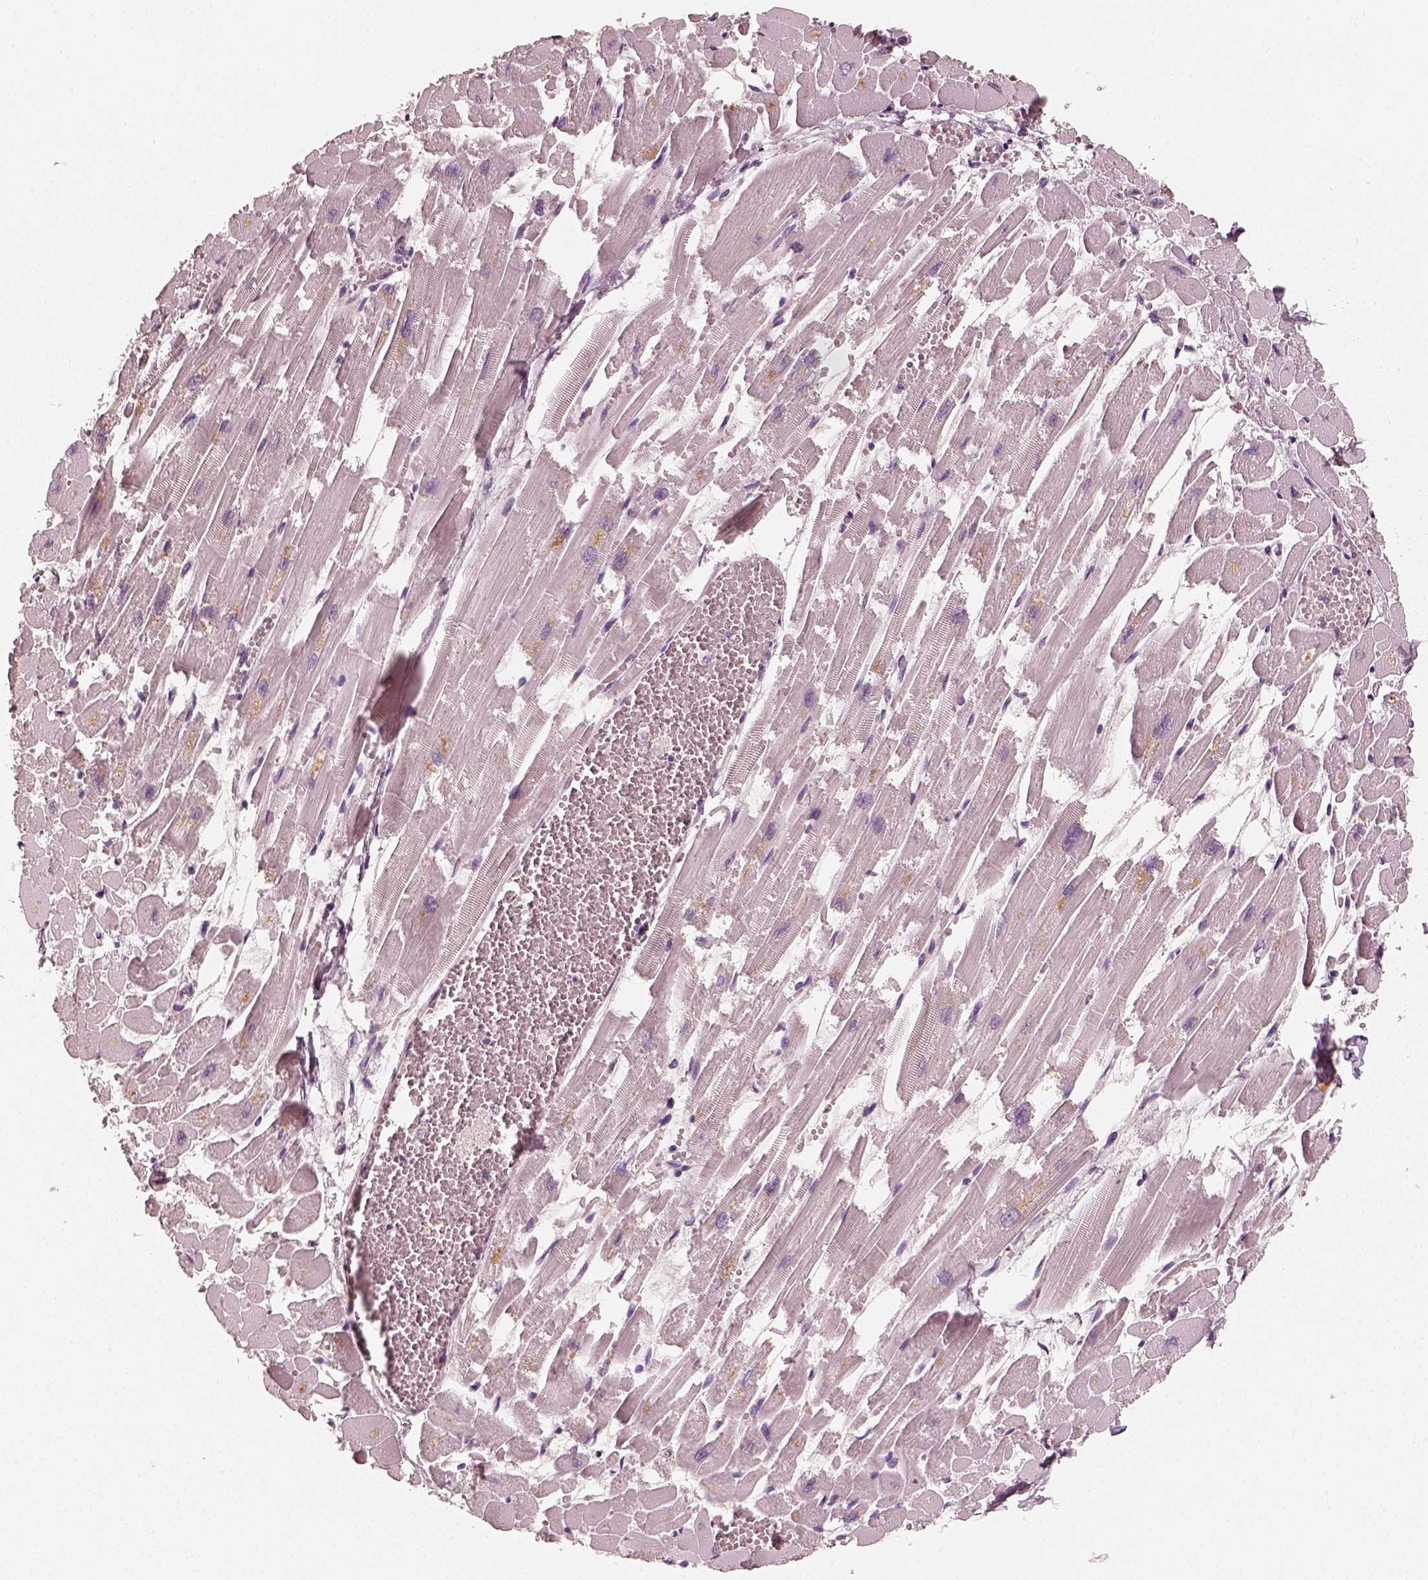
{"staining": {"intensity": "negative", "quantity": "none", "location": "none"}, "tissue": "heart muscle", "cell_type": "Cardiomyocytes", "image_type": "normal", "snomed": [{"axis": "morphology", "description": "Normal tissue, NOS"}, {"axis": "topography", "description": "Heart"}], "caption": "Immunohistochemistry histopathology image of unremarkable heart muscle: heart muscle stained with DAB shows no significant protein expression in cardiomyocytes.", "gene": "RS1", "patient": {"sex": "female", "age": 52}}